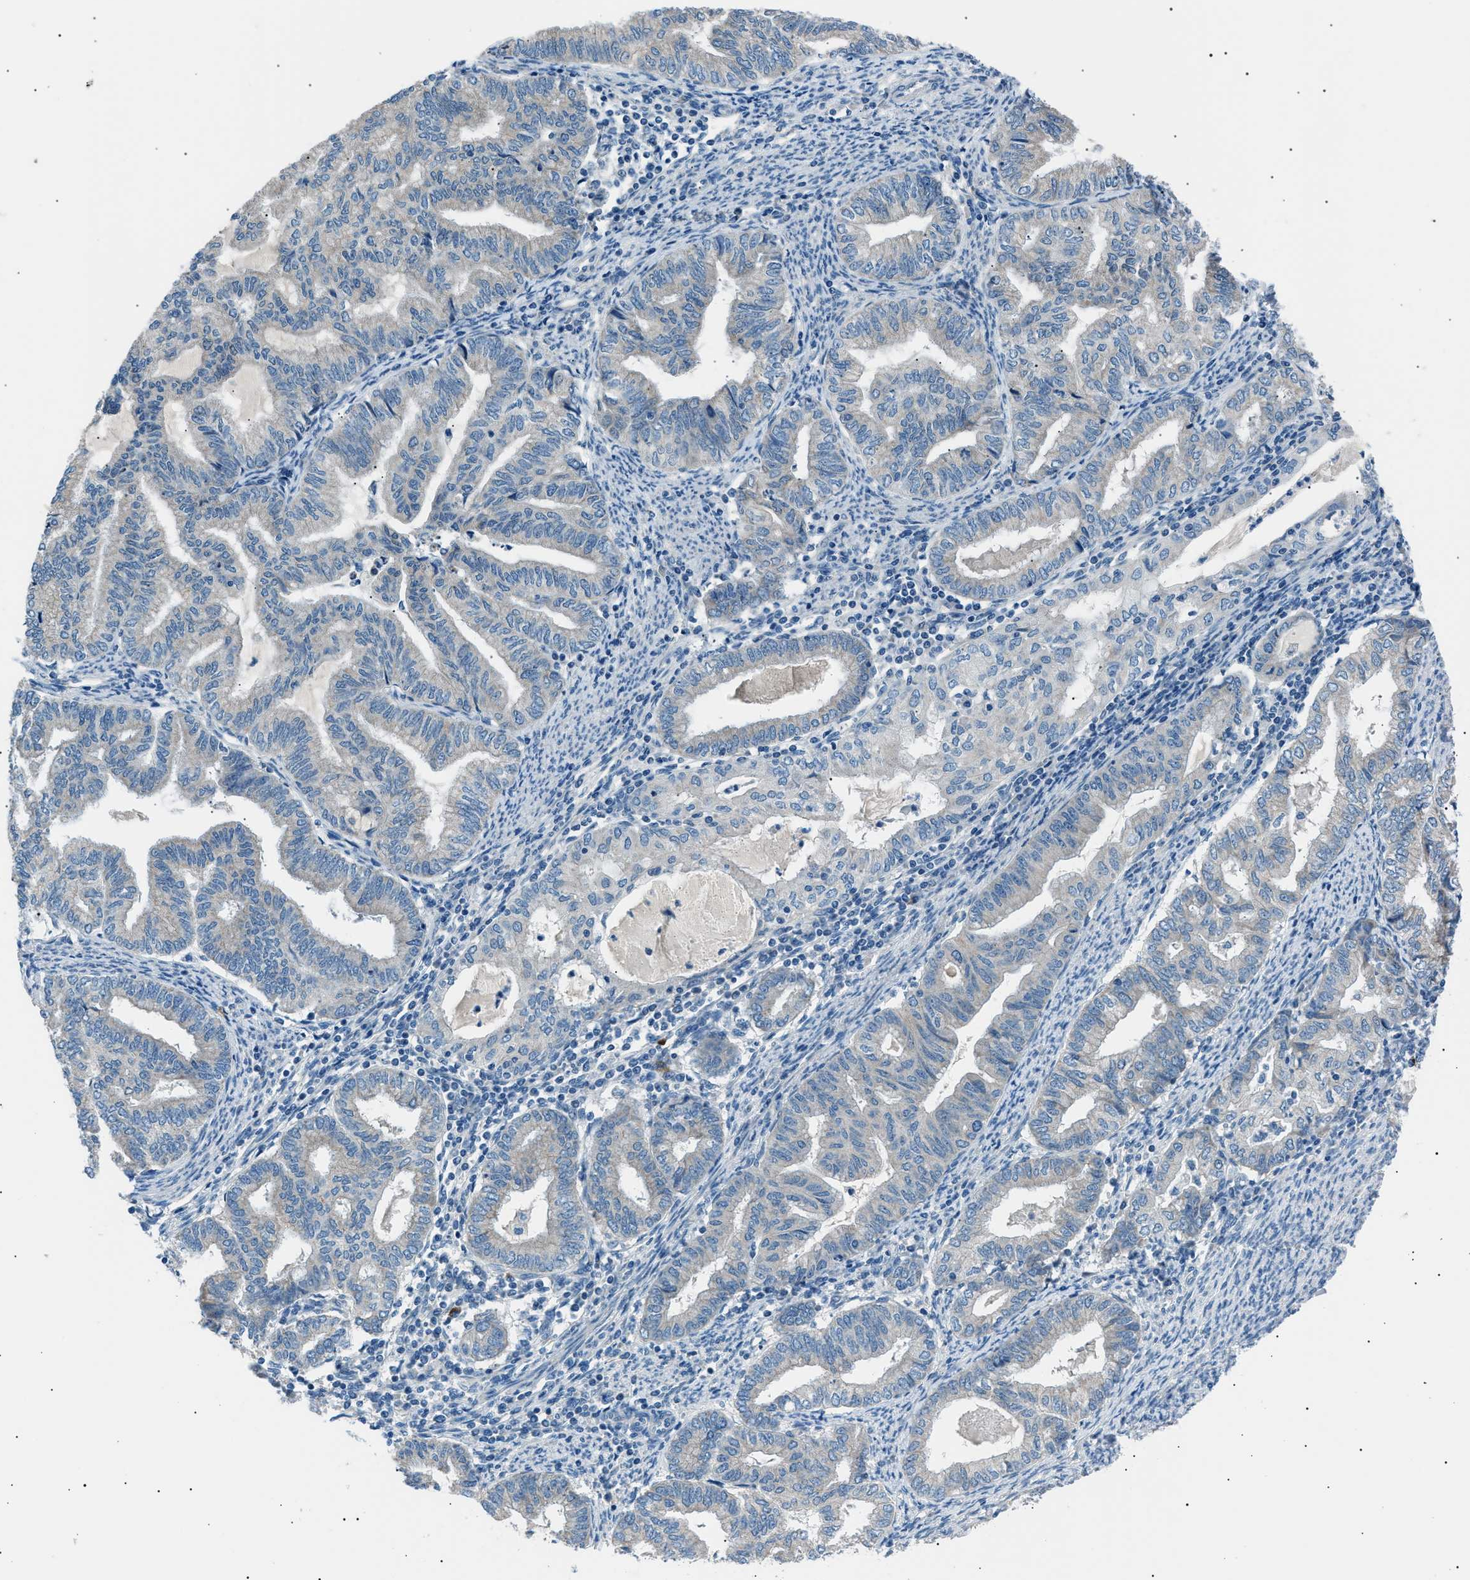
{"staining": {"intensity": "negative", "quantity": "none", "location": "none"}, "tissue": "endometrial cancer", "cell_type": "Tumor cells", "image_type": "cancer", "snomed": [{"axis": "morphology", "description": "Adenocarcinoma, NOS"}, {"axis": "topography", "description": "Endometrium"}], "caption": "The image demonstrates no significant staining in tumor cells of endometrial cancer (adenocarcinoma).", "gene": "LRRC37B", "patient": {"sex": "female", "age": 79}}